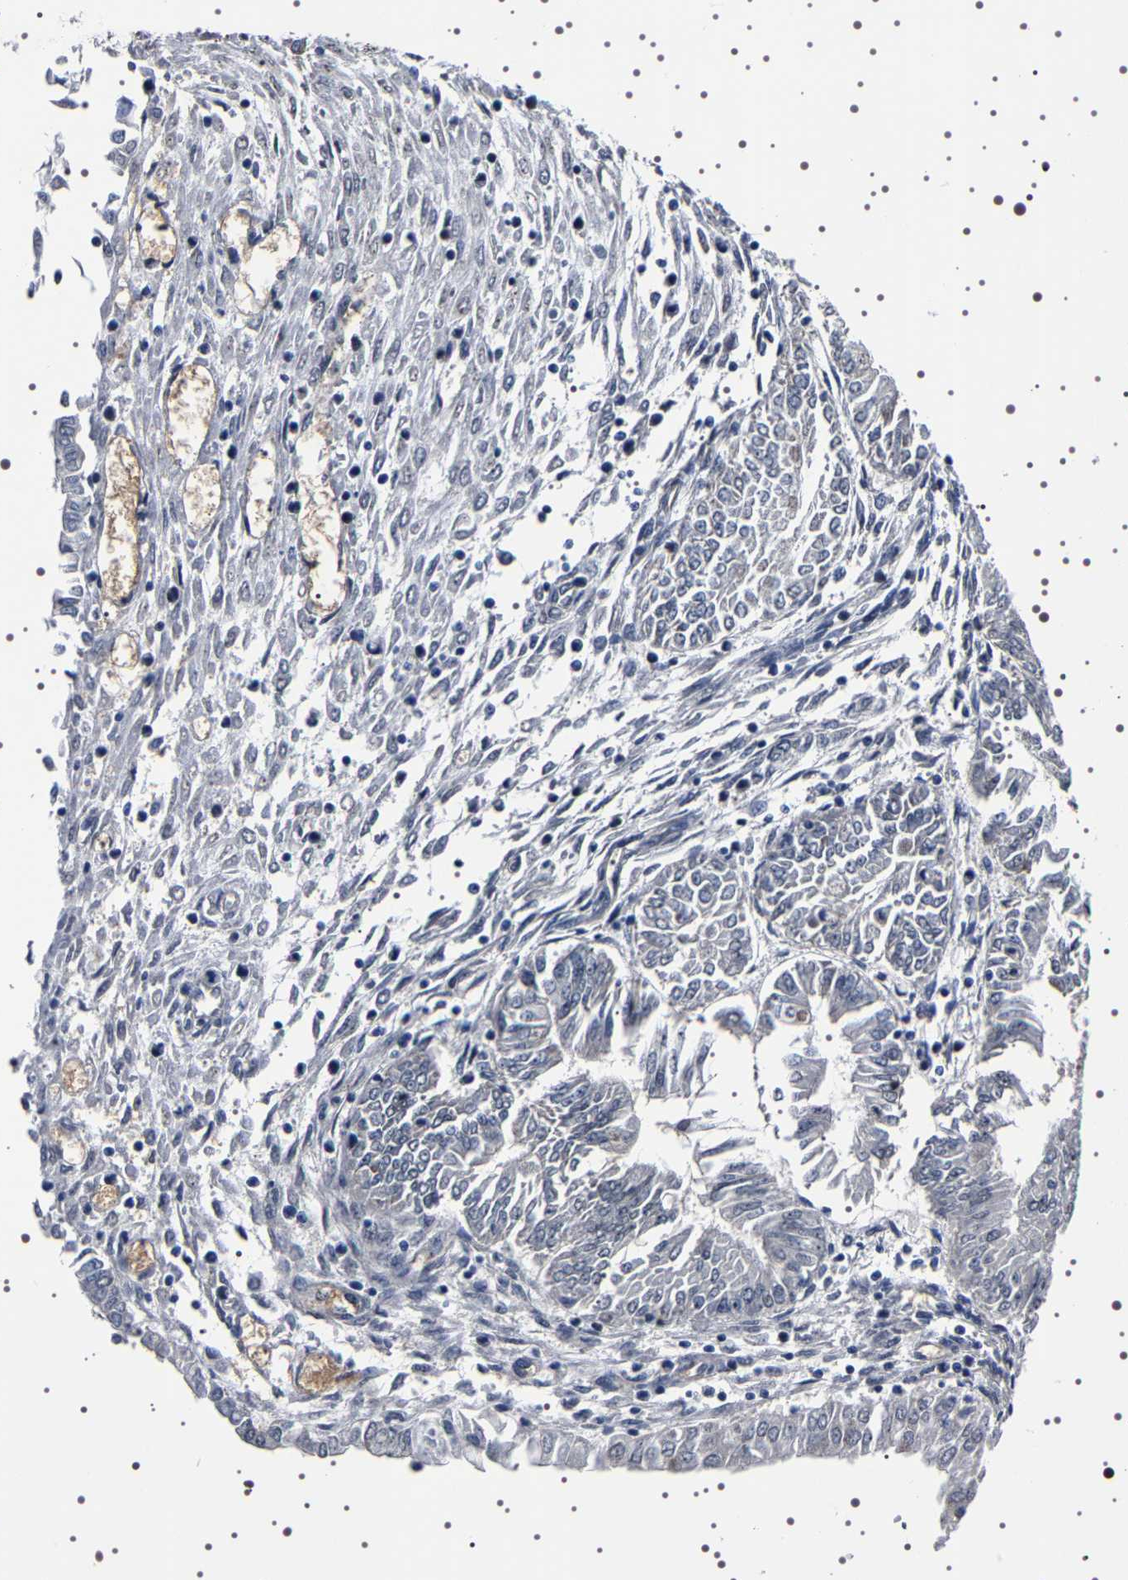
{"staining": {"intensity": "moderate", "quantity": "<25%", "location": "nuclear"}, "tissue": "endometrial cancer", "cell_type": "Tumor cells", "image_type": "cancer", "snomed": [{"axis": "morphology", "description": "Adenocarcinoma, NOS"}, {"axis": "topography", "description": "Endometrium"}], "caption": "There is low levels of moderate nuclear staining in tumor cells of endometrial cancer (adenocarcinoma), as demonstrated by immunohistochemical staining (brown color).", "gene": "GNL3", "patient": {"sex": "female", "age": 53}}